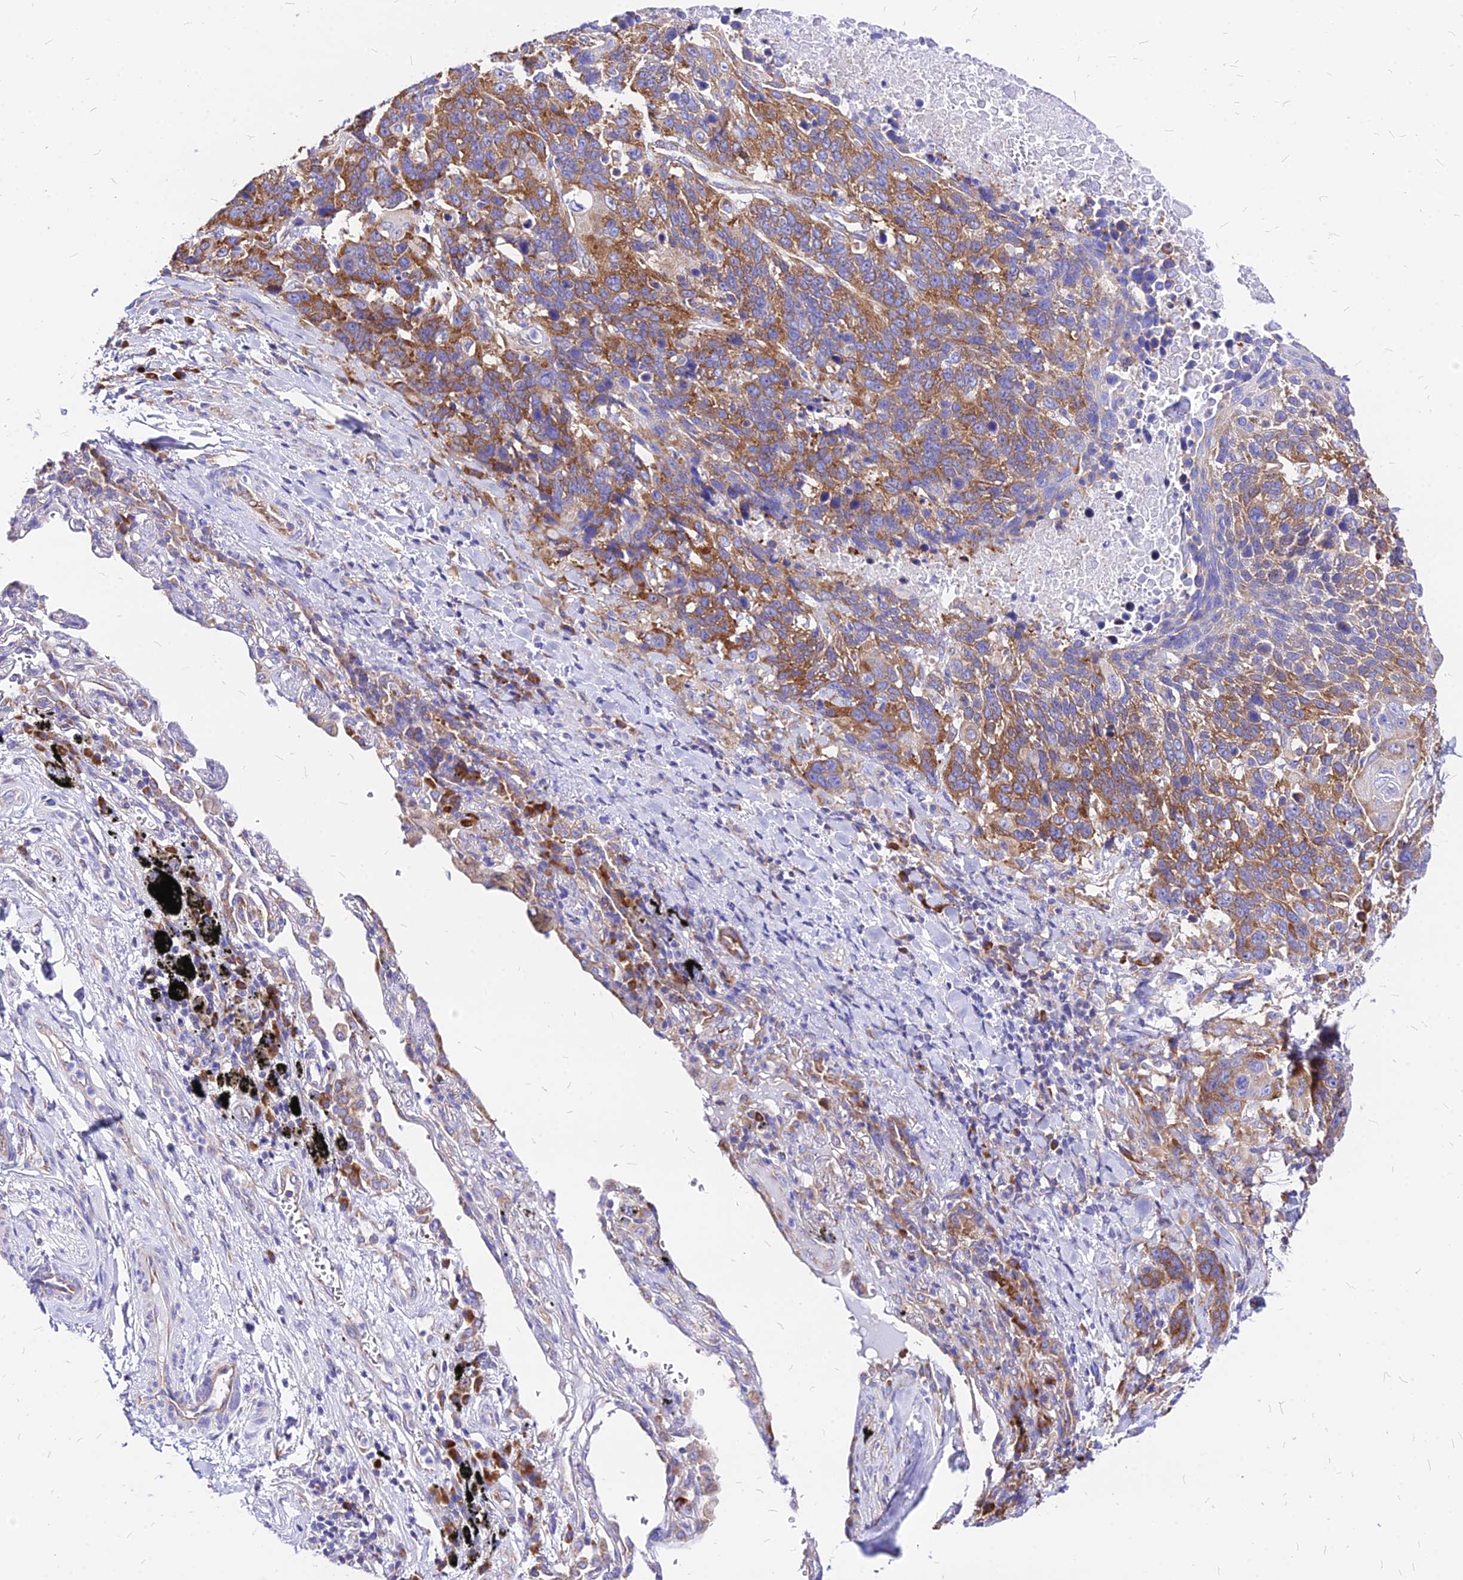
{"staining": {"intensity": "moderate", "quantity": ">75%", "location": "cytoplasmic/membranous"}, "tissue": "lung cancer", "cell_type": "Tumor cells", "image_type": "cancer", "snomed": [{"axis": "morphology", "description": "Squamous cell carcinoma, NOS"}, {"axis": "topography", "description": "Lung"}], "caption": "An immunohistochemistry image of tumor tissue is shown. Protein staining in brown highlights moderate cytoplasmic/membranous positivity in lung cancer within tumor cells.", "gene": "RPL19", "patient": {"sex": "male", "age": 66}}